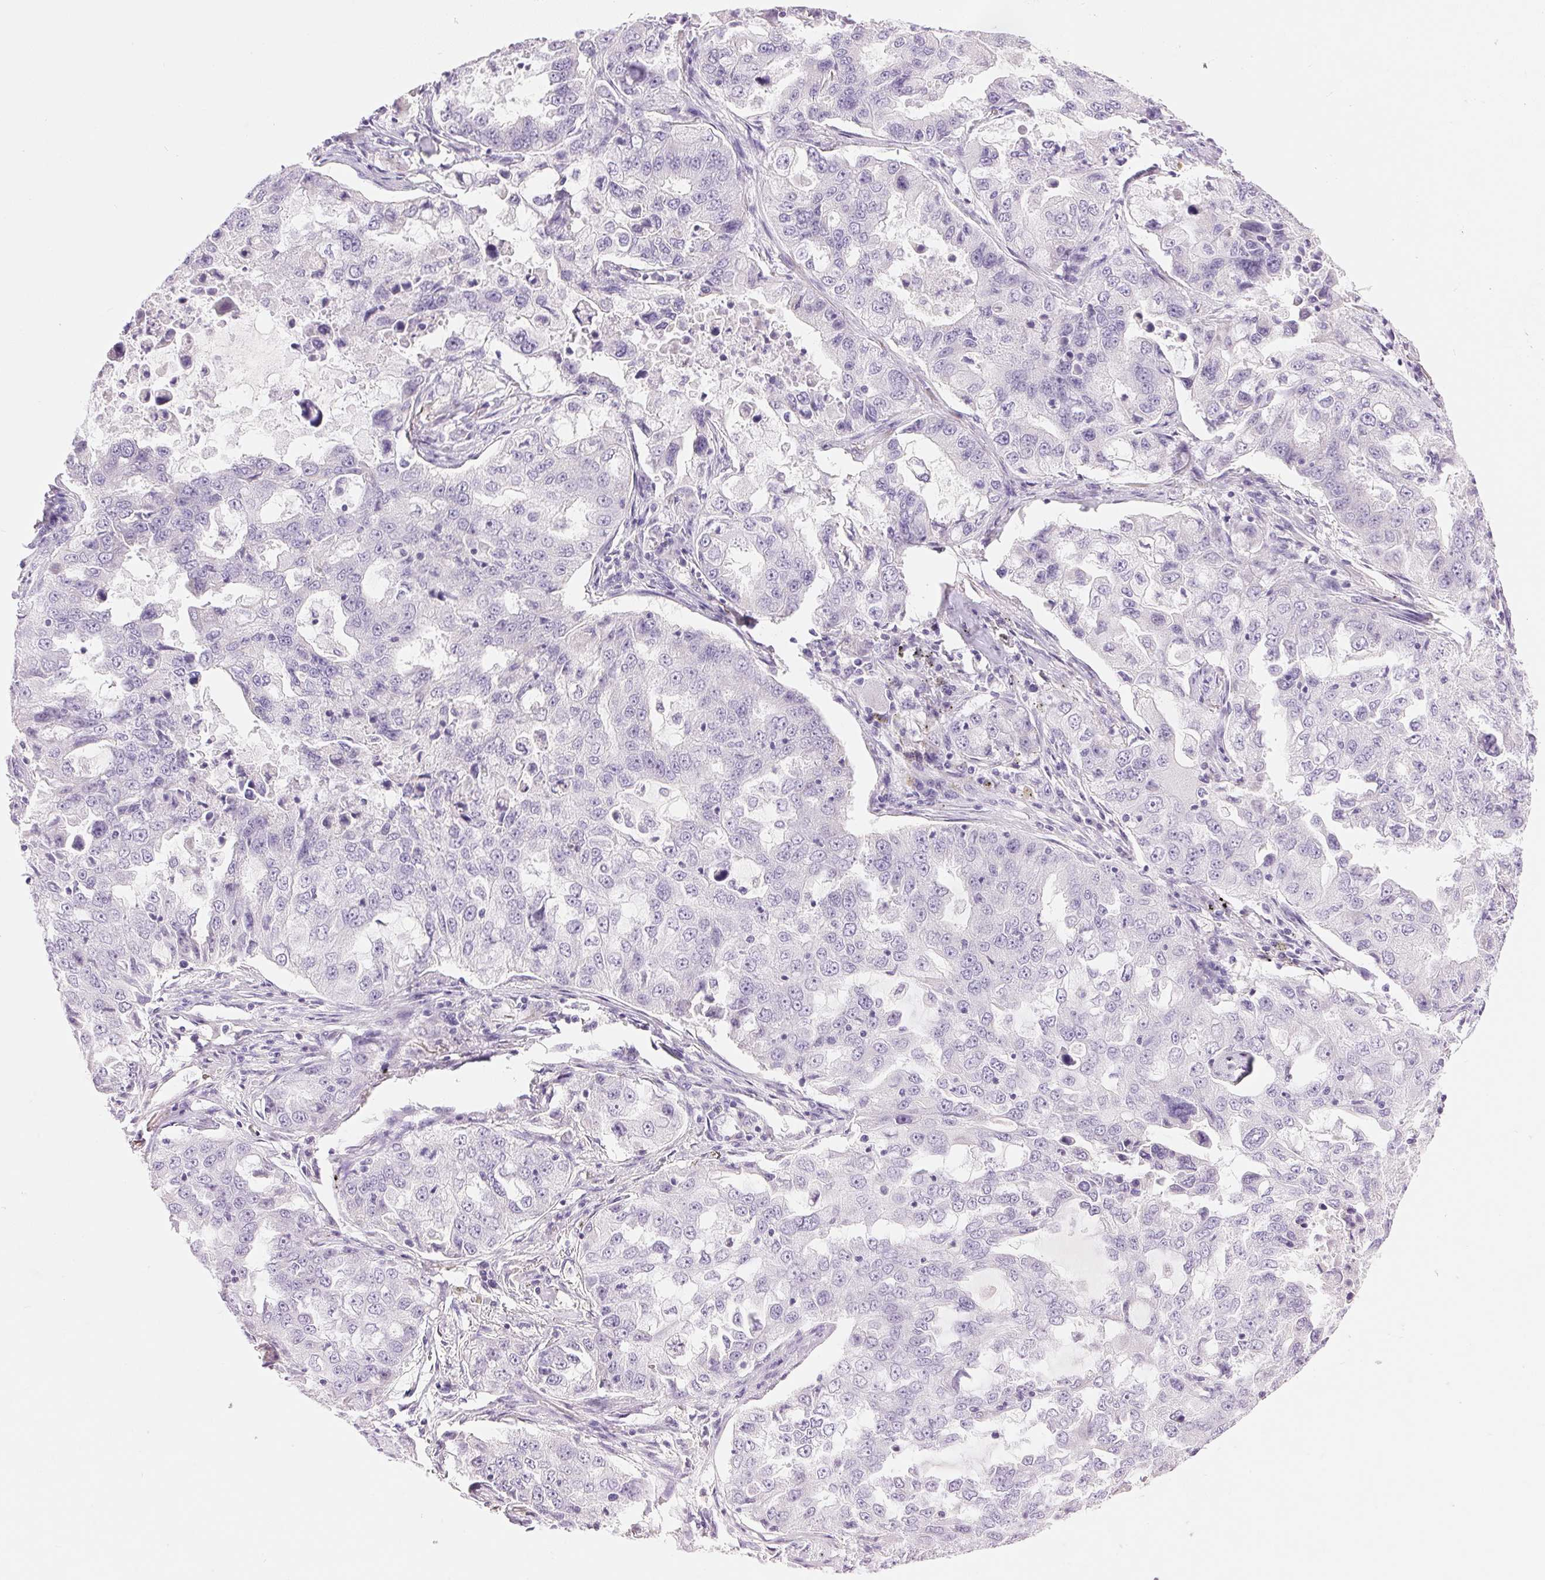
{"staining": {"intensity": "negative", "quantity": "none", "location": "none"}, "tissue": "lung cancer", "cell_type": "Tumor cells", "image_type": "cancer", "snomed": [{"axis": "morphology", "description": "Adenocarcinoma, NOS"}, {"axis": "topography", "description": "Lung"}], "caption": "Histopathology image shows no protein expression in tumor cells of lung cancer tissue. Nuclei are stained in blue.", "gene": "HSD17B2", "patient": {"sex": "female", "age": 61}}